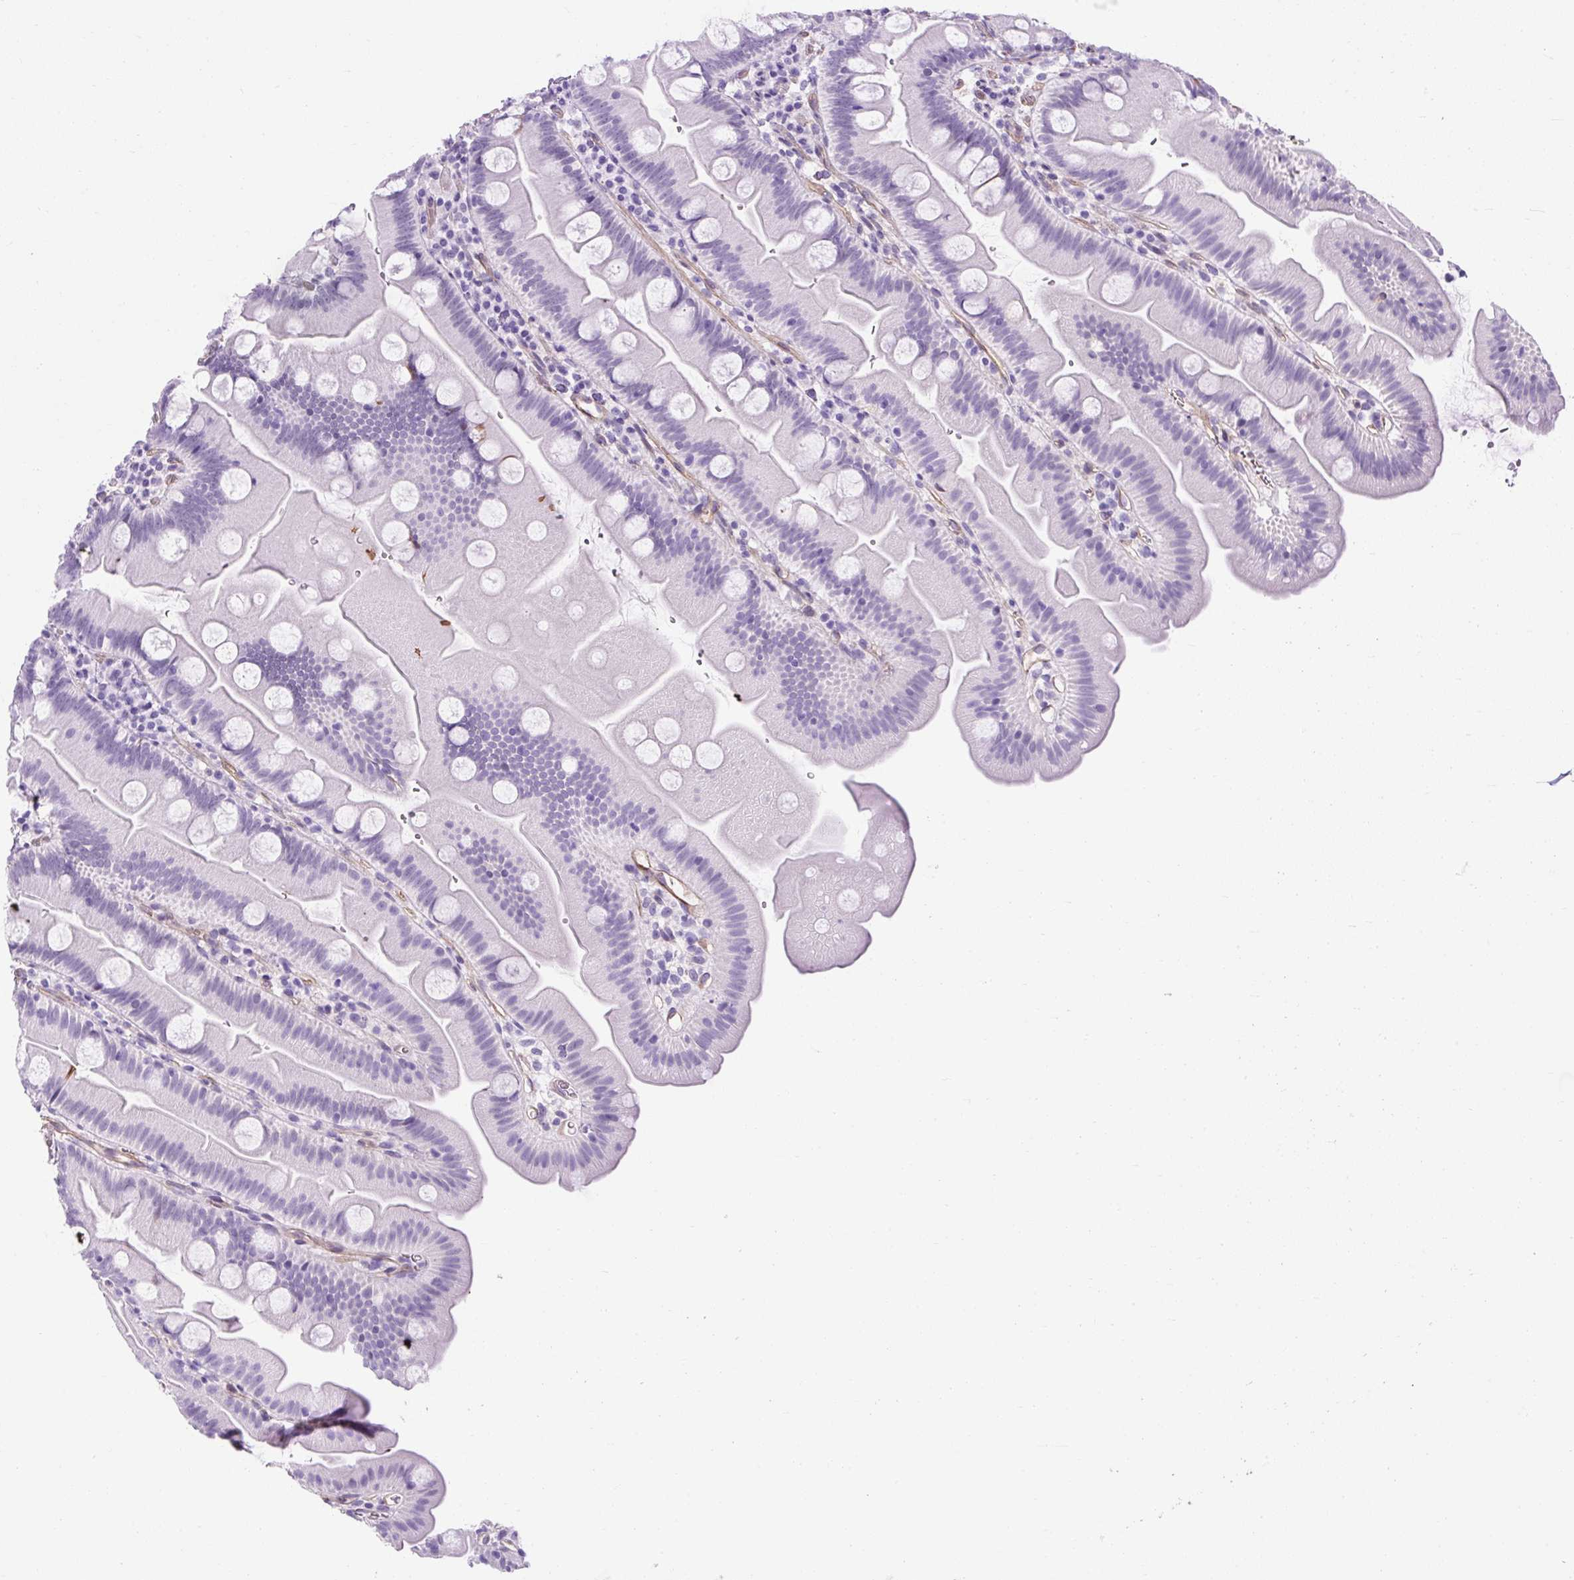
{"staining": {"intensity": "negative", "quantity": "none", "location": "none"}, "tissue": "small intestine", "cell_type": "Glandular cells", "image_type": "normal", "snomed": [{"axis": "morphology", "description": "Normal tissue, NOS"}, {"axis": "topography", "description": "Small intestine"}], "caption": "Image shows no protein positivity in glandular cells of unremarkable small intestine.", "gene": "KRT12", "patient": {"sex": "female", "age": 68}}